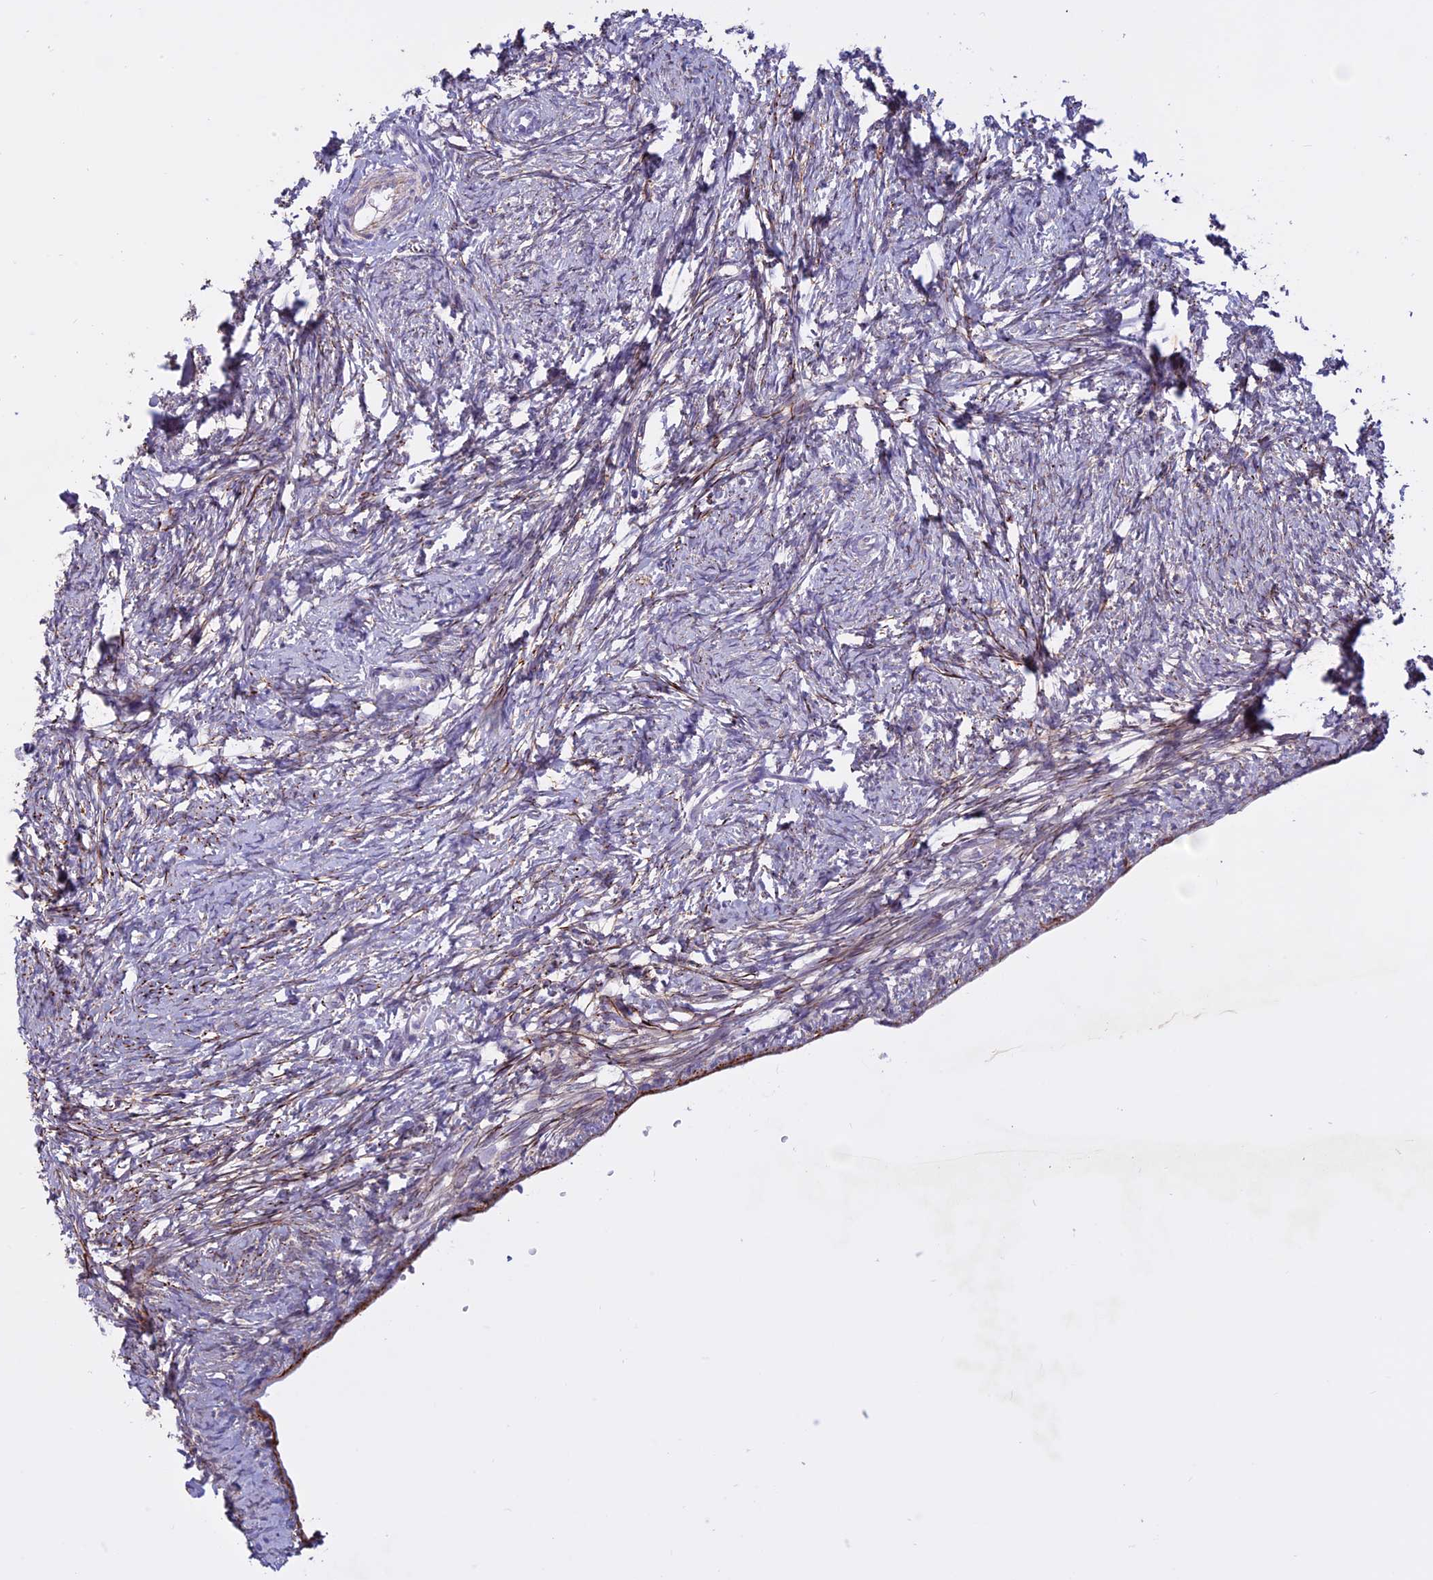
{"staining": {"intensity": "weak", "quantity": "<25%", "location": "cytoplasmic/membranous"}, "tissue": "ovary", "cell_type": "Ovarian stroma cells", "image_type": "normal", "snomed": [{"axis": "morphology", "description": "Normal tissue, NOS"}, {"axis": "topography", "description": "Ovary"}], "caption": "A micrograph of ovary stained for a protein demonstrates no brown staining in ovarian stroma cells. Brightfield microscopy of IHC stained with DAB (brown) and hematoxylin (blue), captured at high magnification.", "gene": "SPHKAP", "patient": {"sex": "female", "age": 34}}